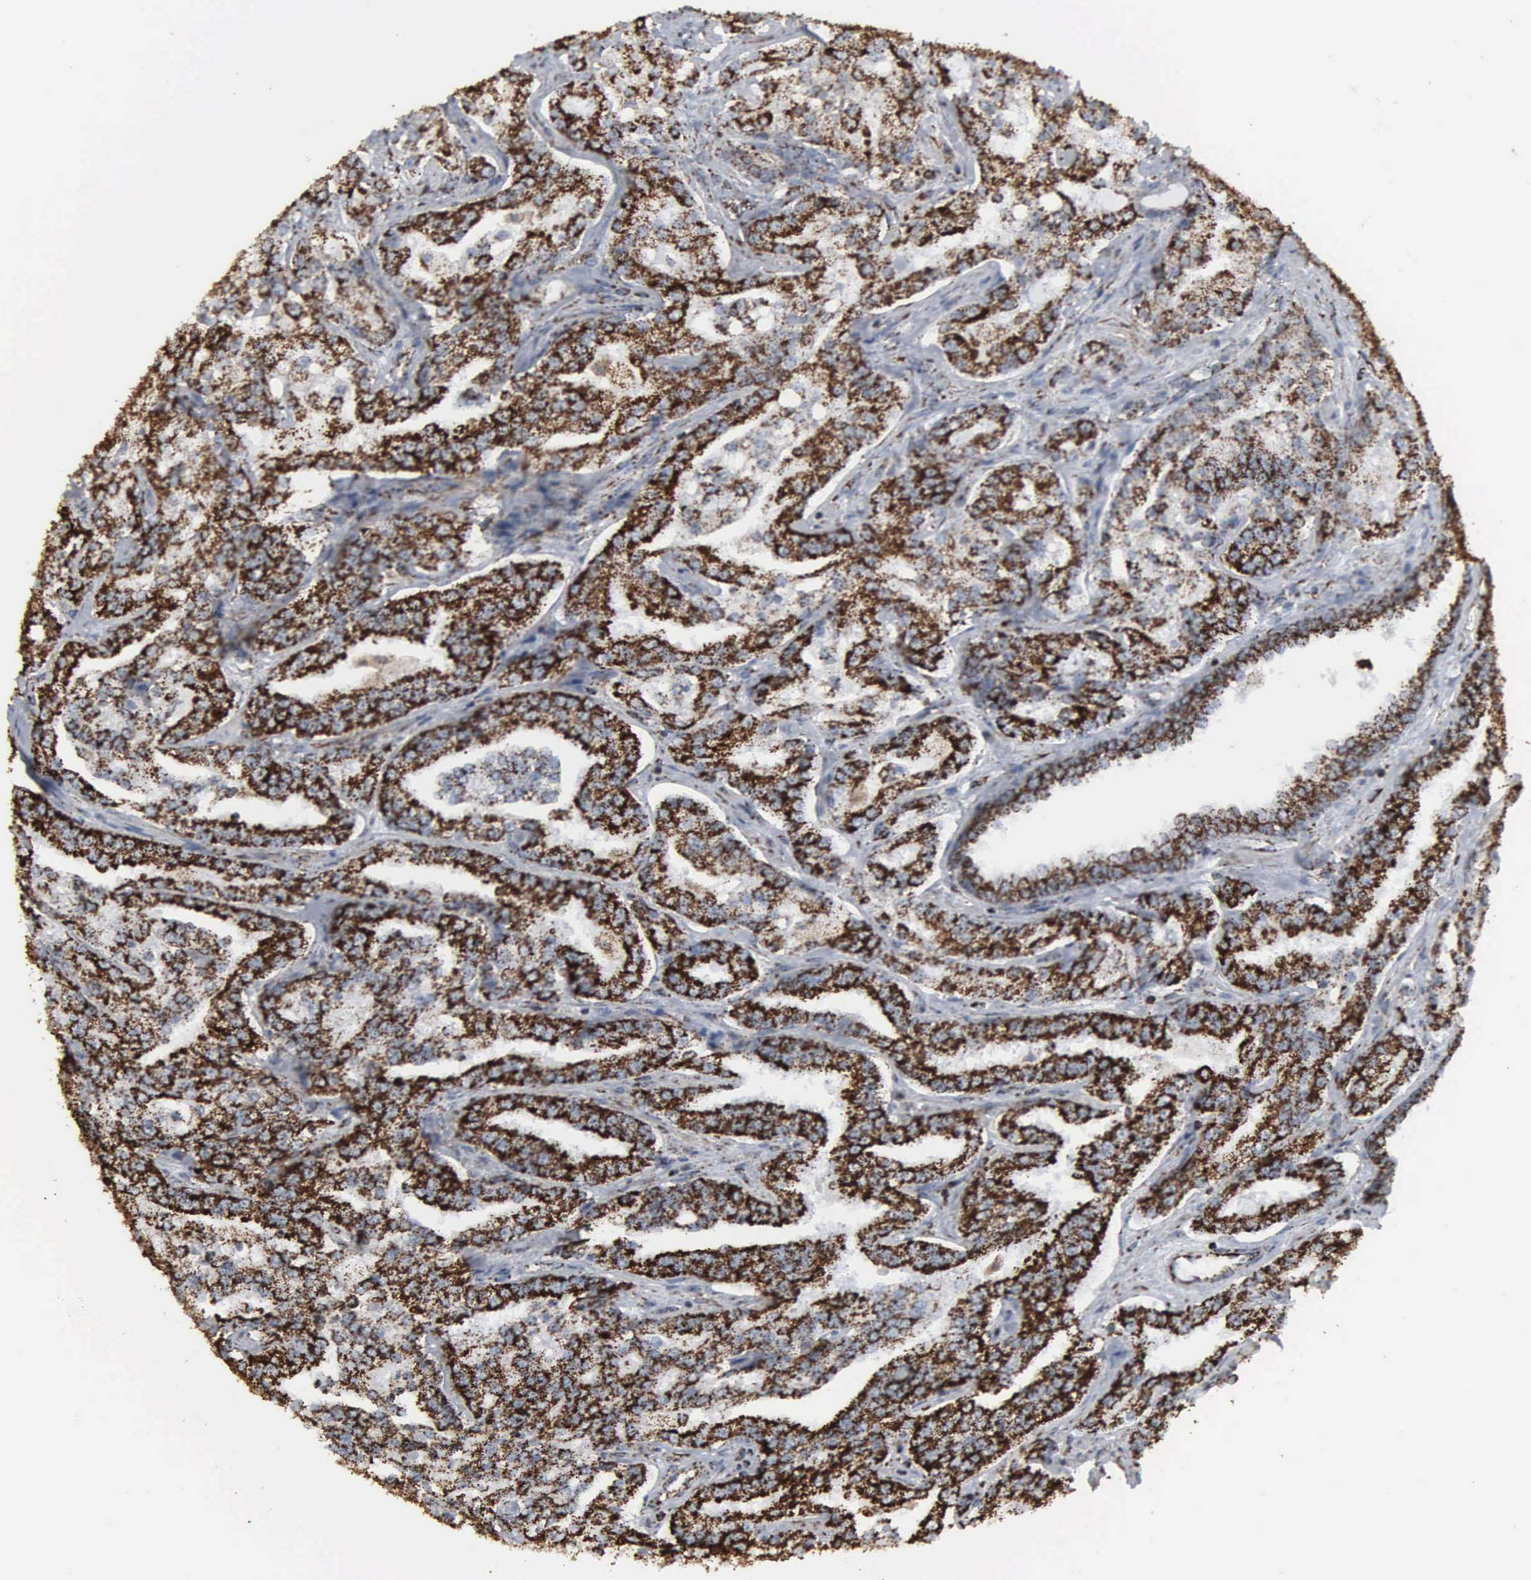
{"staining": {"intensity": "strong", "quantity": ">75%", "location": "cytoplasmic/membranous"}, "tissue": "prostate cancer", "cell_type": "Tumor cells", "image_type": "cancer", "snomed": [{"axis": "morphology", "description": "Adenocarcinoma, Medium grade"}, {"axis": "topography", "description": "Prostate"}], "caption": "Prostate cancer stained for a protein exhibits strong cytoplasmic/membranous positivity in tumor cells. (DAB = brown stain, brightfield microscopy at high magnification).", "gene": "HSPA9", "patient": {"sex": "male", "age": 72}}